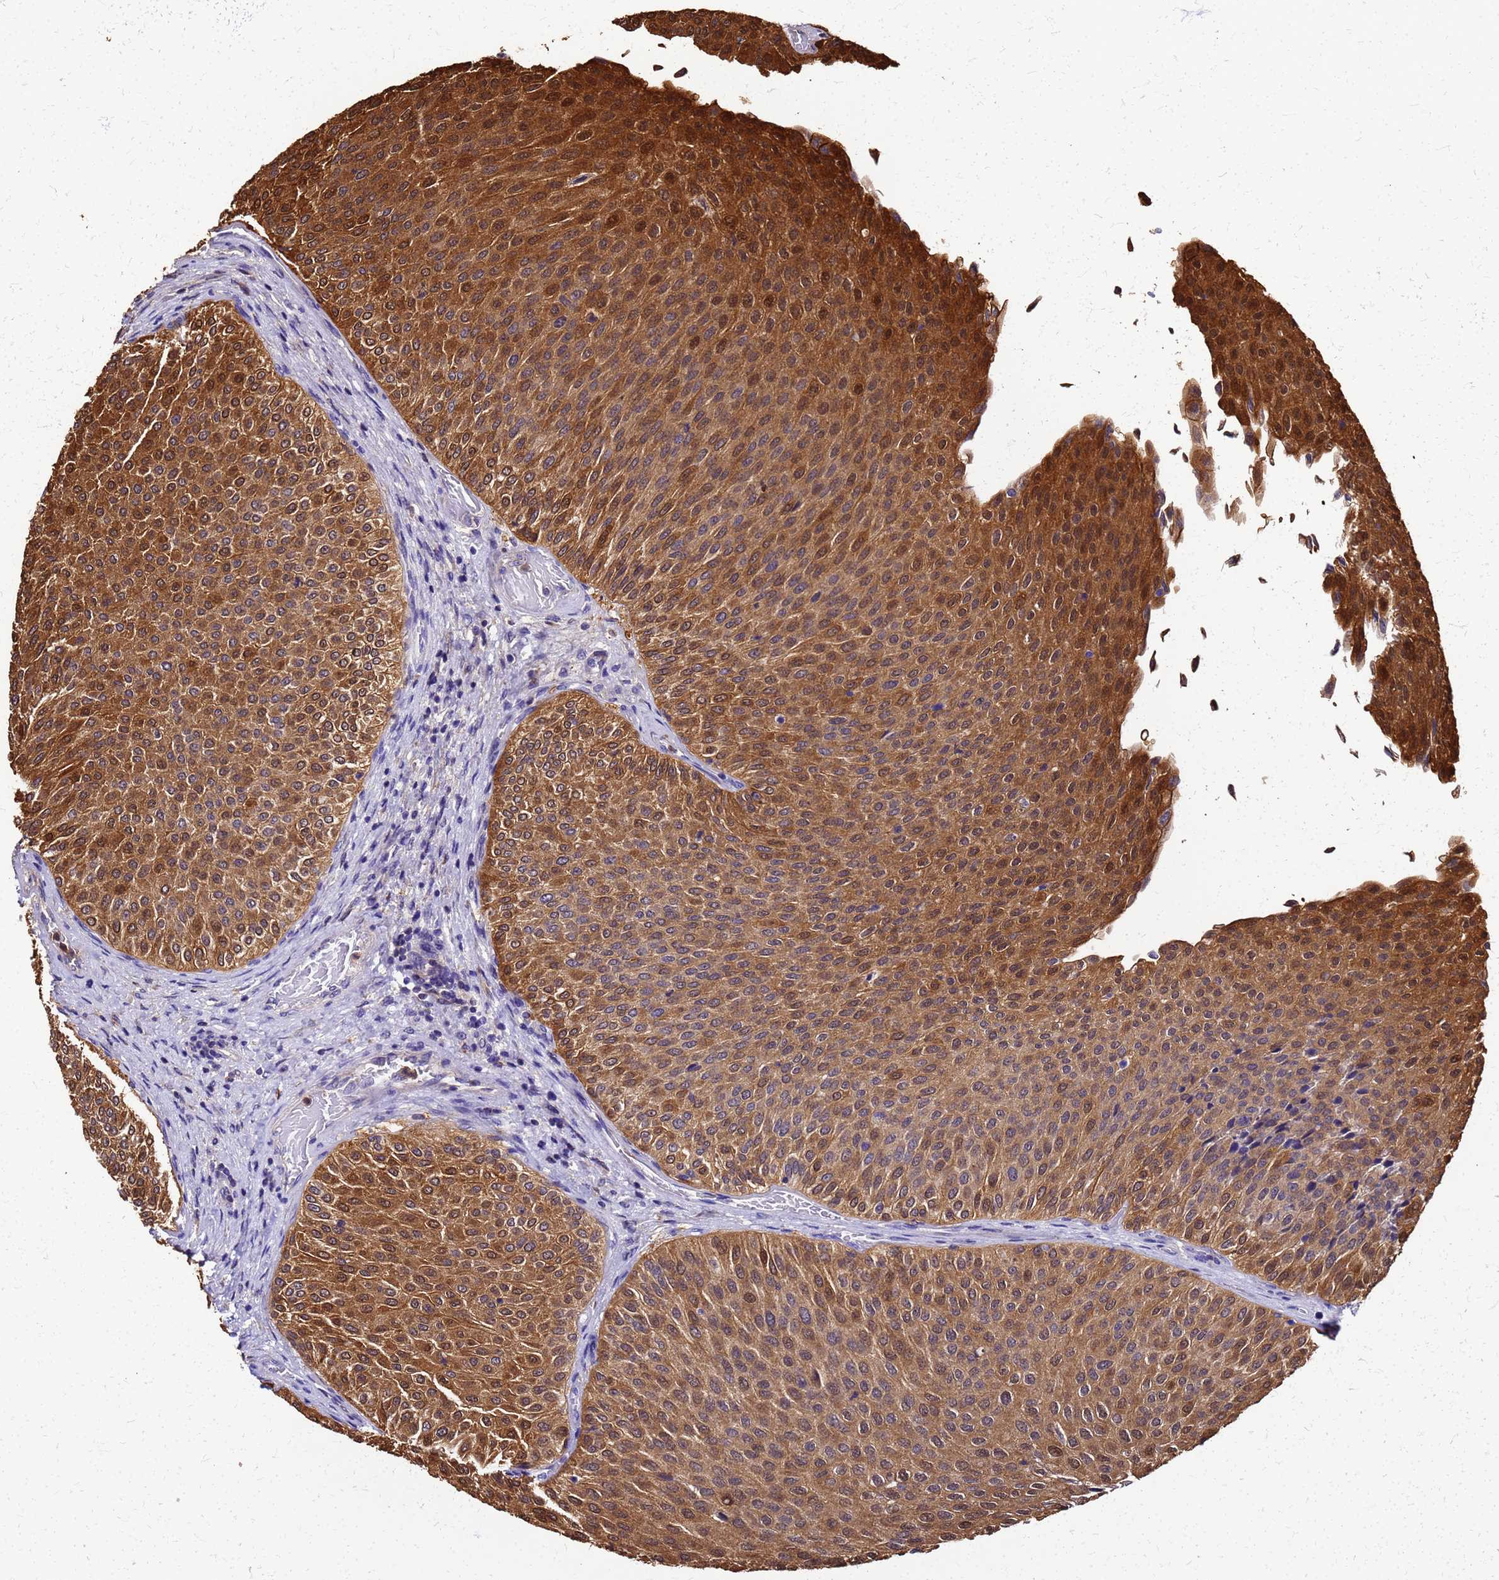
{"staining": {"intensity": "strong", "quantity": ">75%", "location": "cytoplasmic/membranous,nuclear"}, "tissue": "urothelial cancer", "cell_type": "Tumor cells", "image_type": "cancer", "snomed": [{"axis": "morphology", "description": "Urothelial carcinoma, Low grade"}, {"axis": "topography", "description": "Urinary bladder"}], "caption": "Approximately >75% of tumor cells in urothelial cancer display strong cytoplasmic/membranous and nuclear protein staining as visualized by brown immunohistochemical staining.", "gene": "S100A11", "patient": {"sex": "male", "age": 78}}